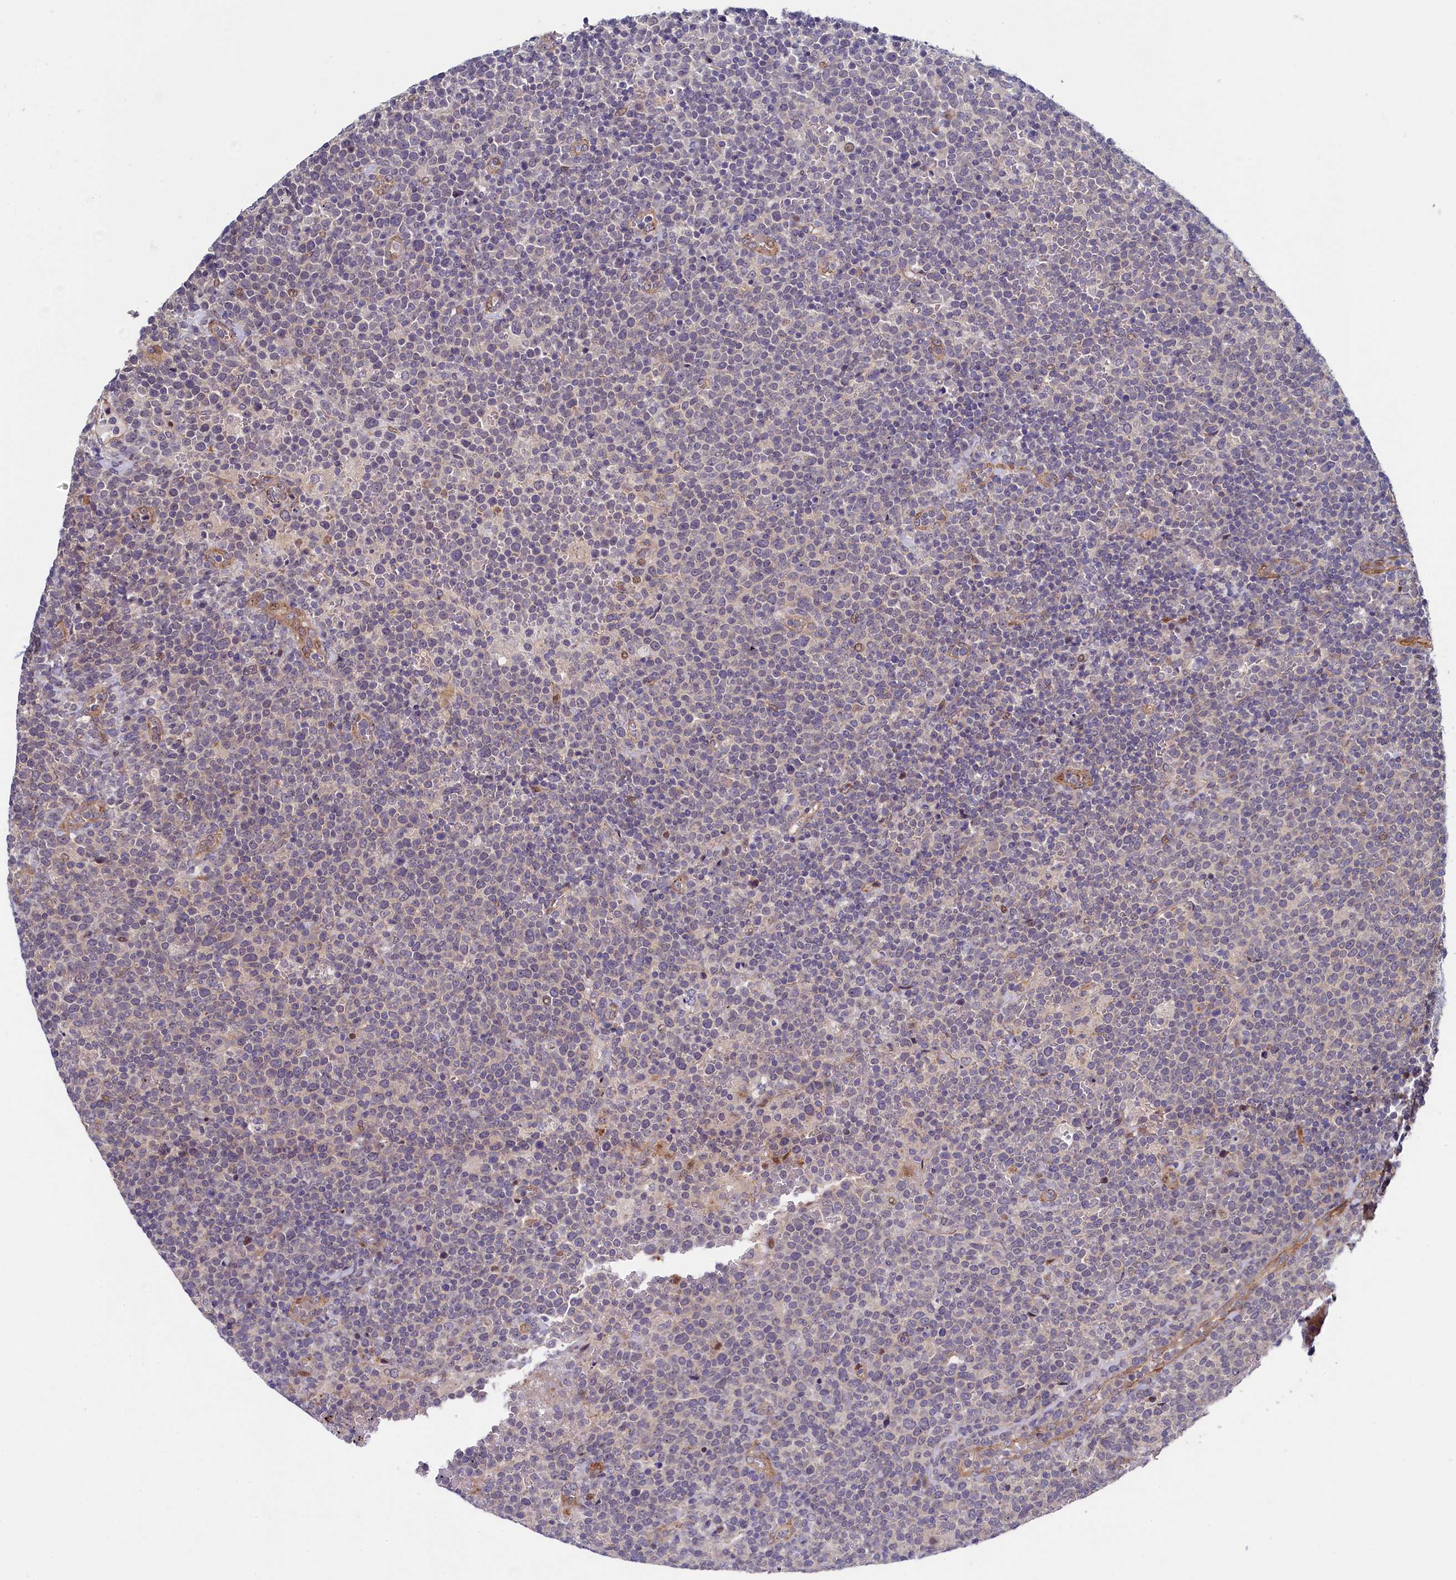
{"staining": {"intensity": "negative", "quantity": "none", "location": "none"}, "tissue": "lymphoma", "cell_type": "Tumor cells", "image_type": "cancer", "snomed": [{"axis": "morphology", "description": "Malignant lymphoma, non-Hodgkin's type, High grade"}, {"axis": "topography", "description": "Lymph node"}], "caption": "Tumor cells are negative for brown protein staining in lymphoma.", "gene": "PIK3C3", "patient": {"sex": "male", "age": 61}}